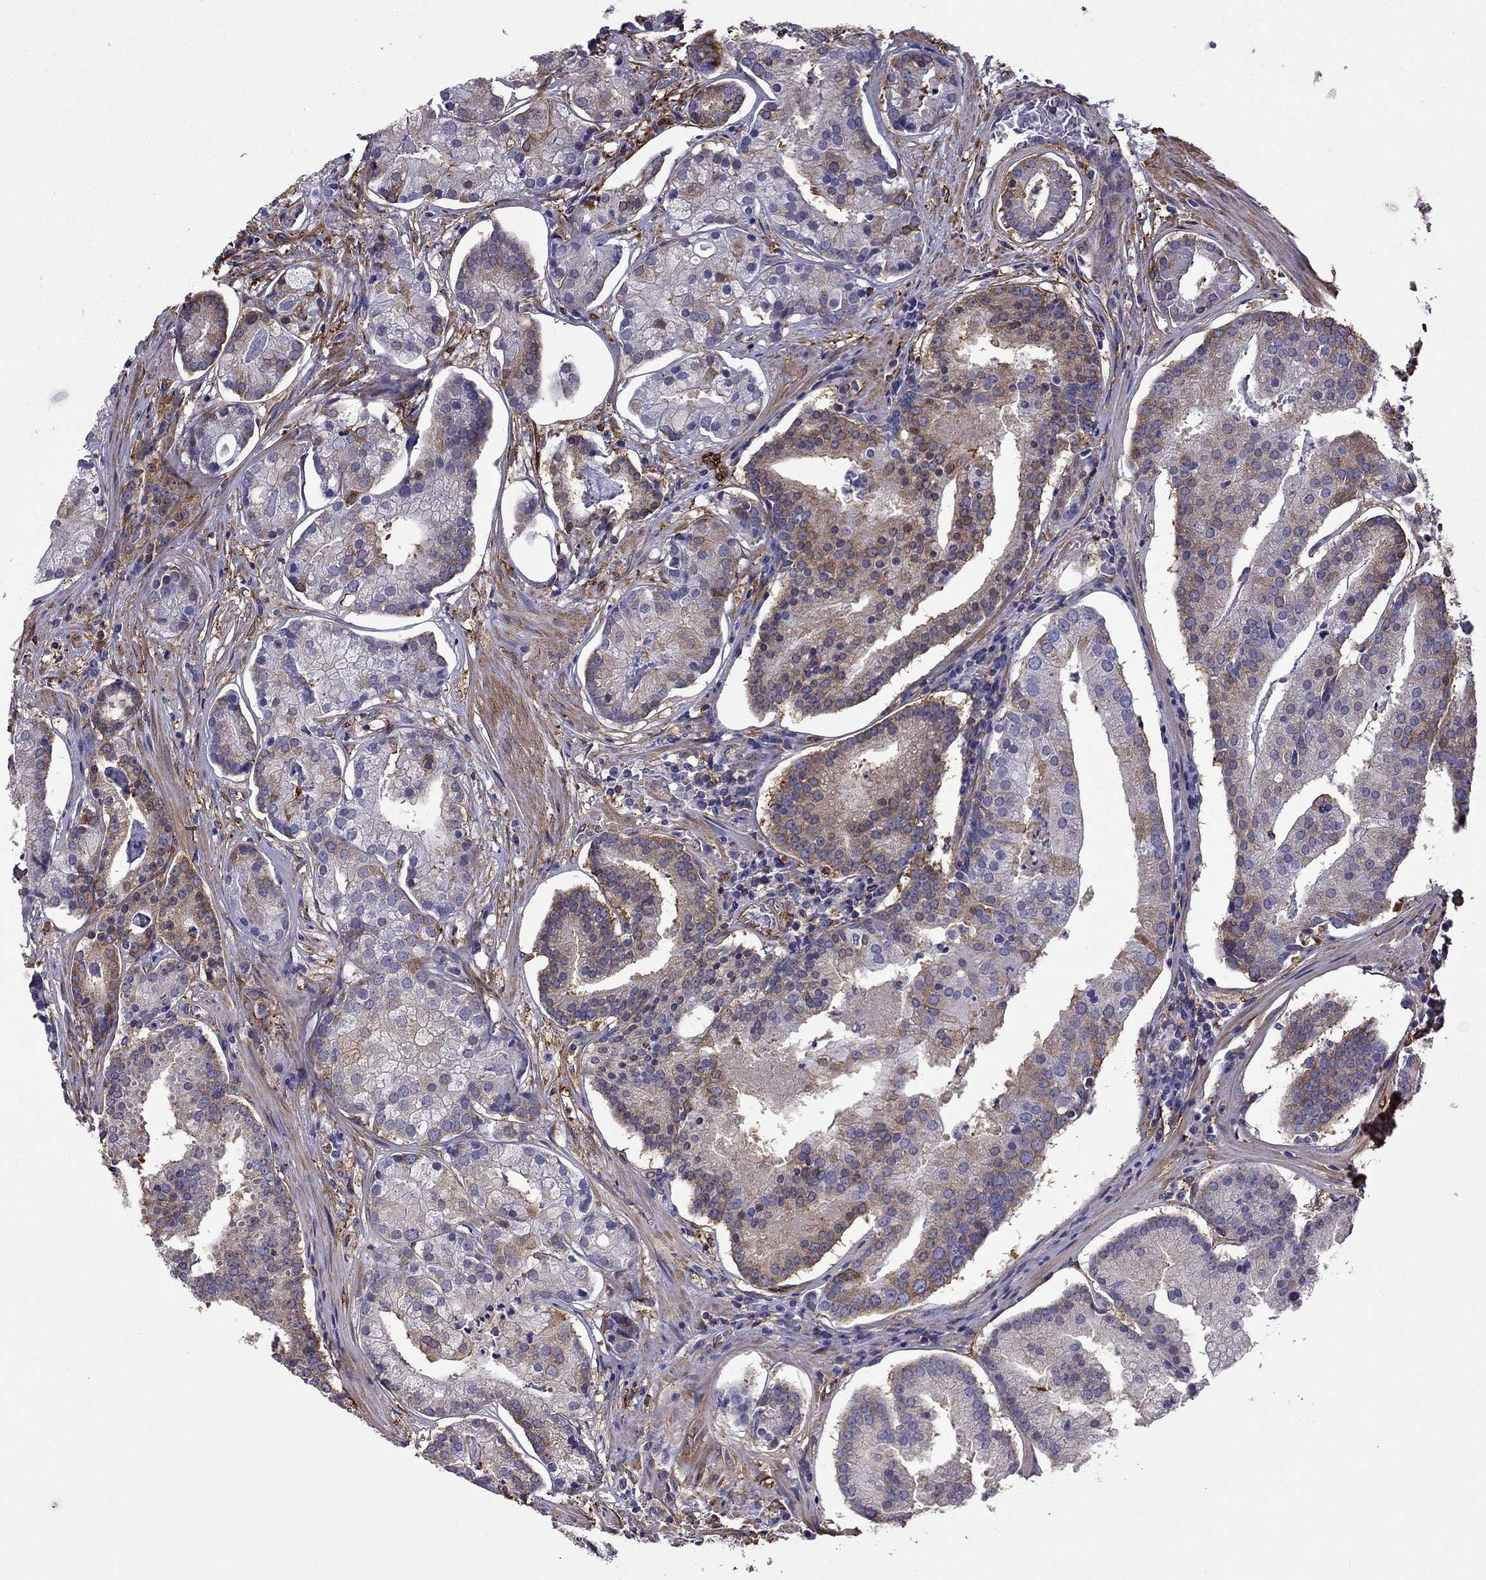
{"staining": {"intensity": "moderate", "quantity": ">75%", "location": "cytoplasmic/membranous"}, "tissue": "prostate cancer", "cell_type": "Tumor cells", "image_type": "cancer", "snomed": [{"axis": "morphology", "description": "Adenocarcinoma, NOS"}, {"axis": "topography", "description": "Prostate and seminal vesicle, NOS"}, {"axis": "topography", "description": "Prostate"}], "caption": "A brown stain shows moderate cytoplasmic/membranous positivity of a protein in prostate adenocarcinoma tumor cells.", "gene": "MAP4", "patient": {"sex": "male", "age": 44}}